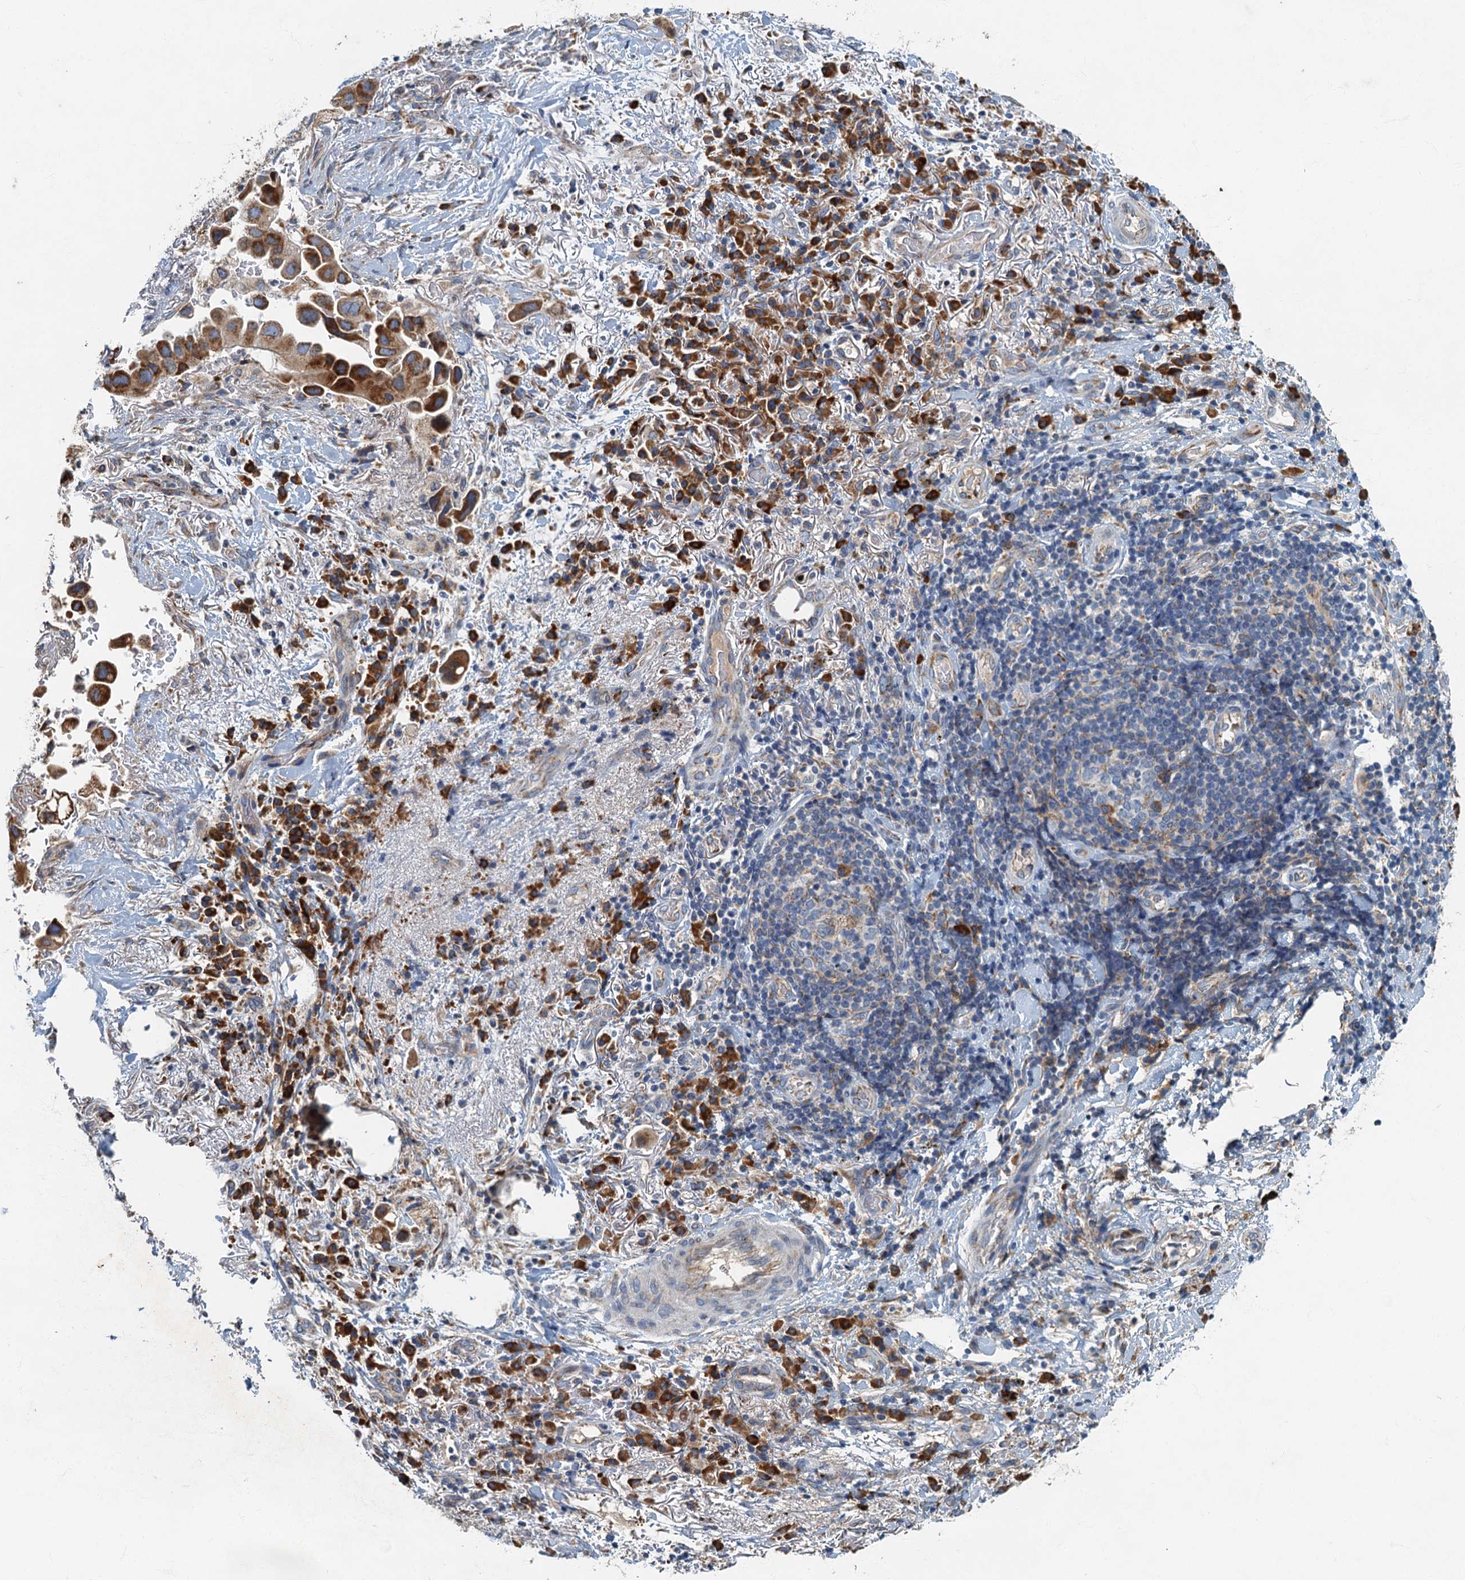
{"staining": {"intensity": "strong", "quantity": ">75%", "location": "cytoplasmic/membranous"}, "tissue": "lung cancer", "cell_type": "Tumor cells", "image_type": "cancer", "snomed": [{"axis": "morphology", "description": "Adenocarcinoma, NOS"}, {"axis": "topography", "description": "Lung"}], "caption": "Brown immunohistochemical staining in adenocarcinoma (lung) exhibits strong cytoplasmic/membranous positivity in approximately >75% of tumor cells. Using DAB (3,3'-diaminobenzidine) (brown) and hematoxylin (blue) stains, captured at high magnification using brightfield microscopy.", "gene": "SPDYC", "patient": {"sex": "female", "age": 76}}